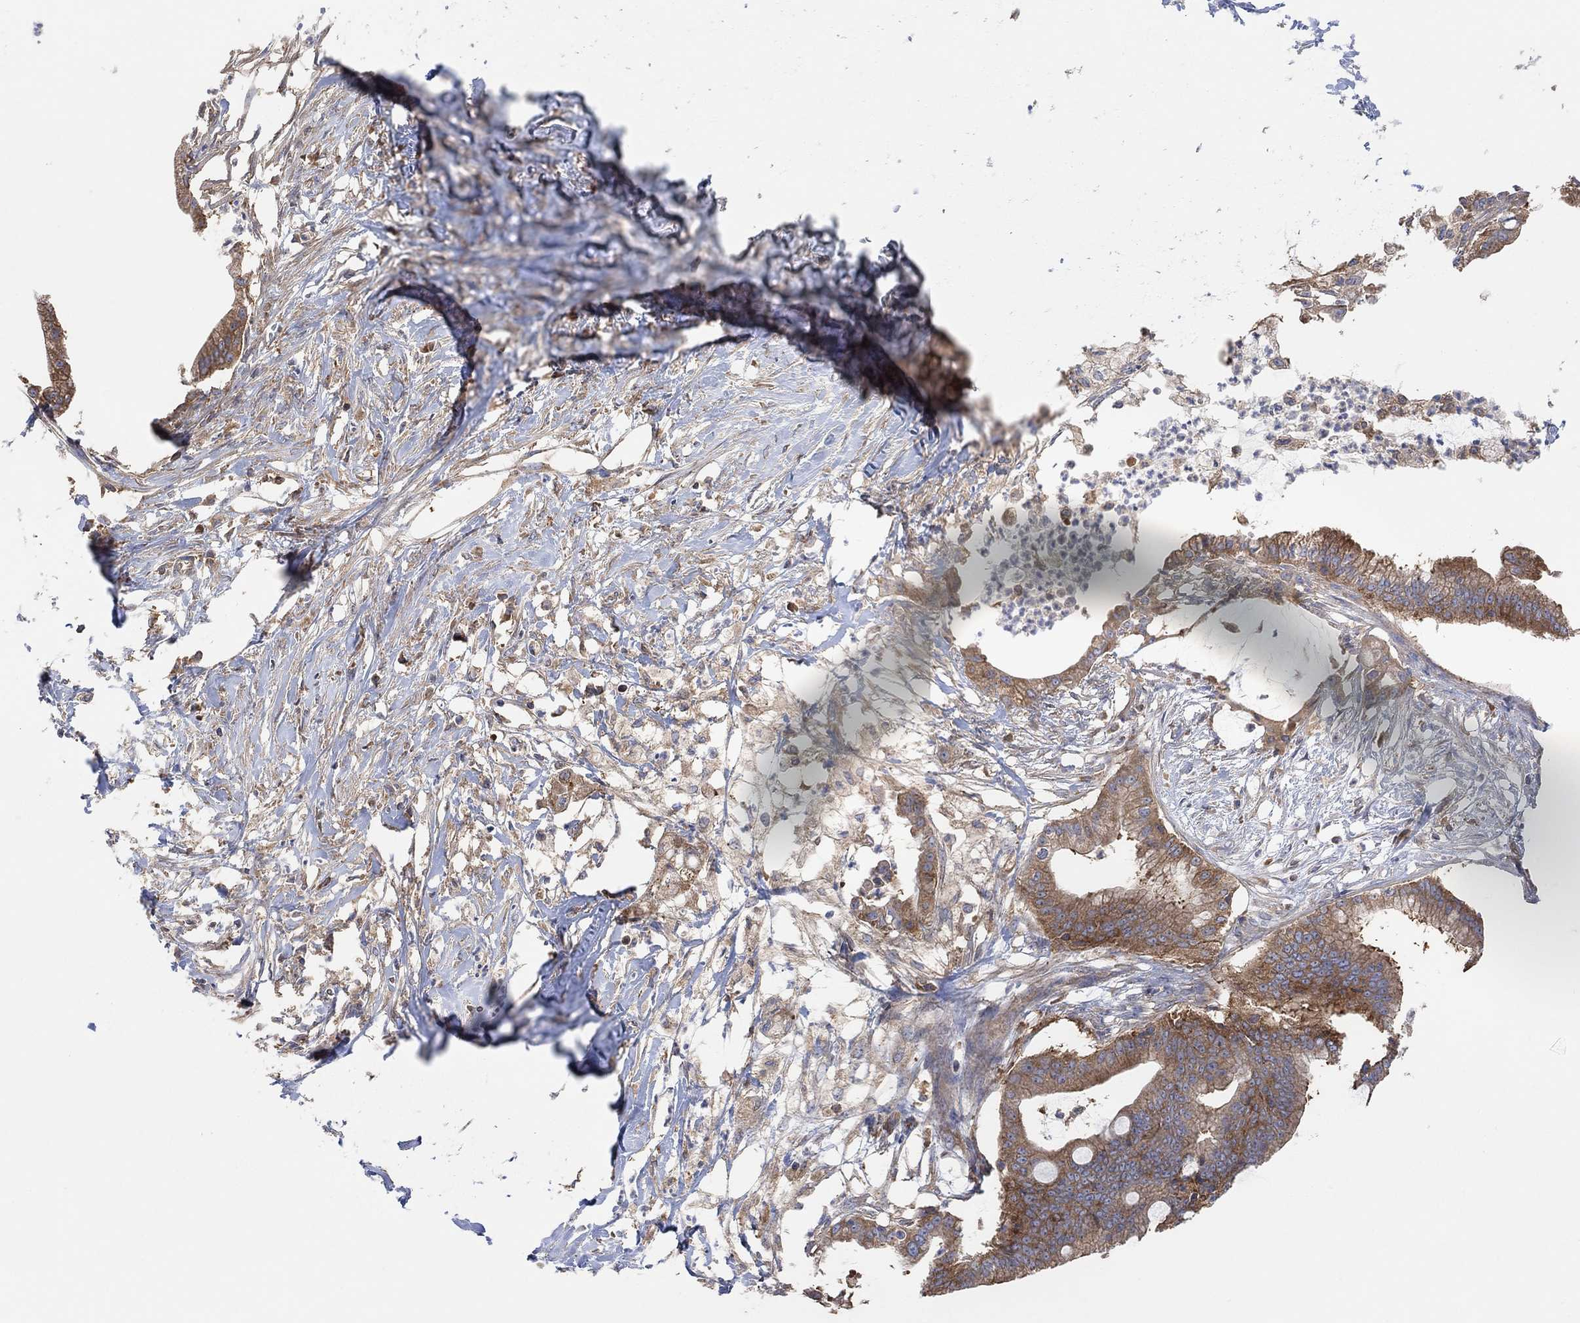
{"staining": {"intensity": "moderate", "quantity": ">75%", "location": "cytoplasmic/membranous"}, "tissue": "pancreatic cancer", "cell_type": "Tumor cells", "image_type": "cancer", "snomed": [{"axis": "morphology", "description": "Normal tissue, NOS"}, {"axis": "morphology", "description": "Adenocarcinoma, NOS"}, {"axis": "topography", "description": "Pancreas"}], "caption": "Protein positivity by immunohistochemistry shows moderate cytoplasmic/membranous positivity in approximately >75% of tumor cells in adenocarcinoma (pancreatic).", "gene": "BLOC1S3", "patient": {"sex": "female", "age": 58}}